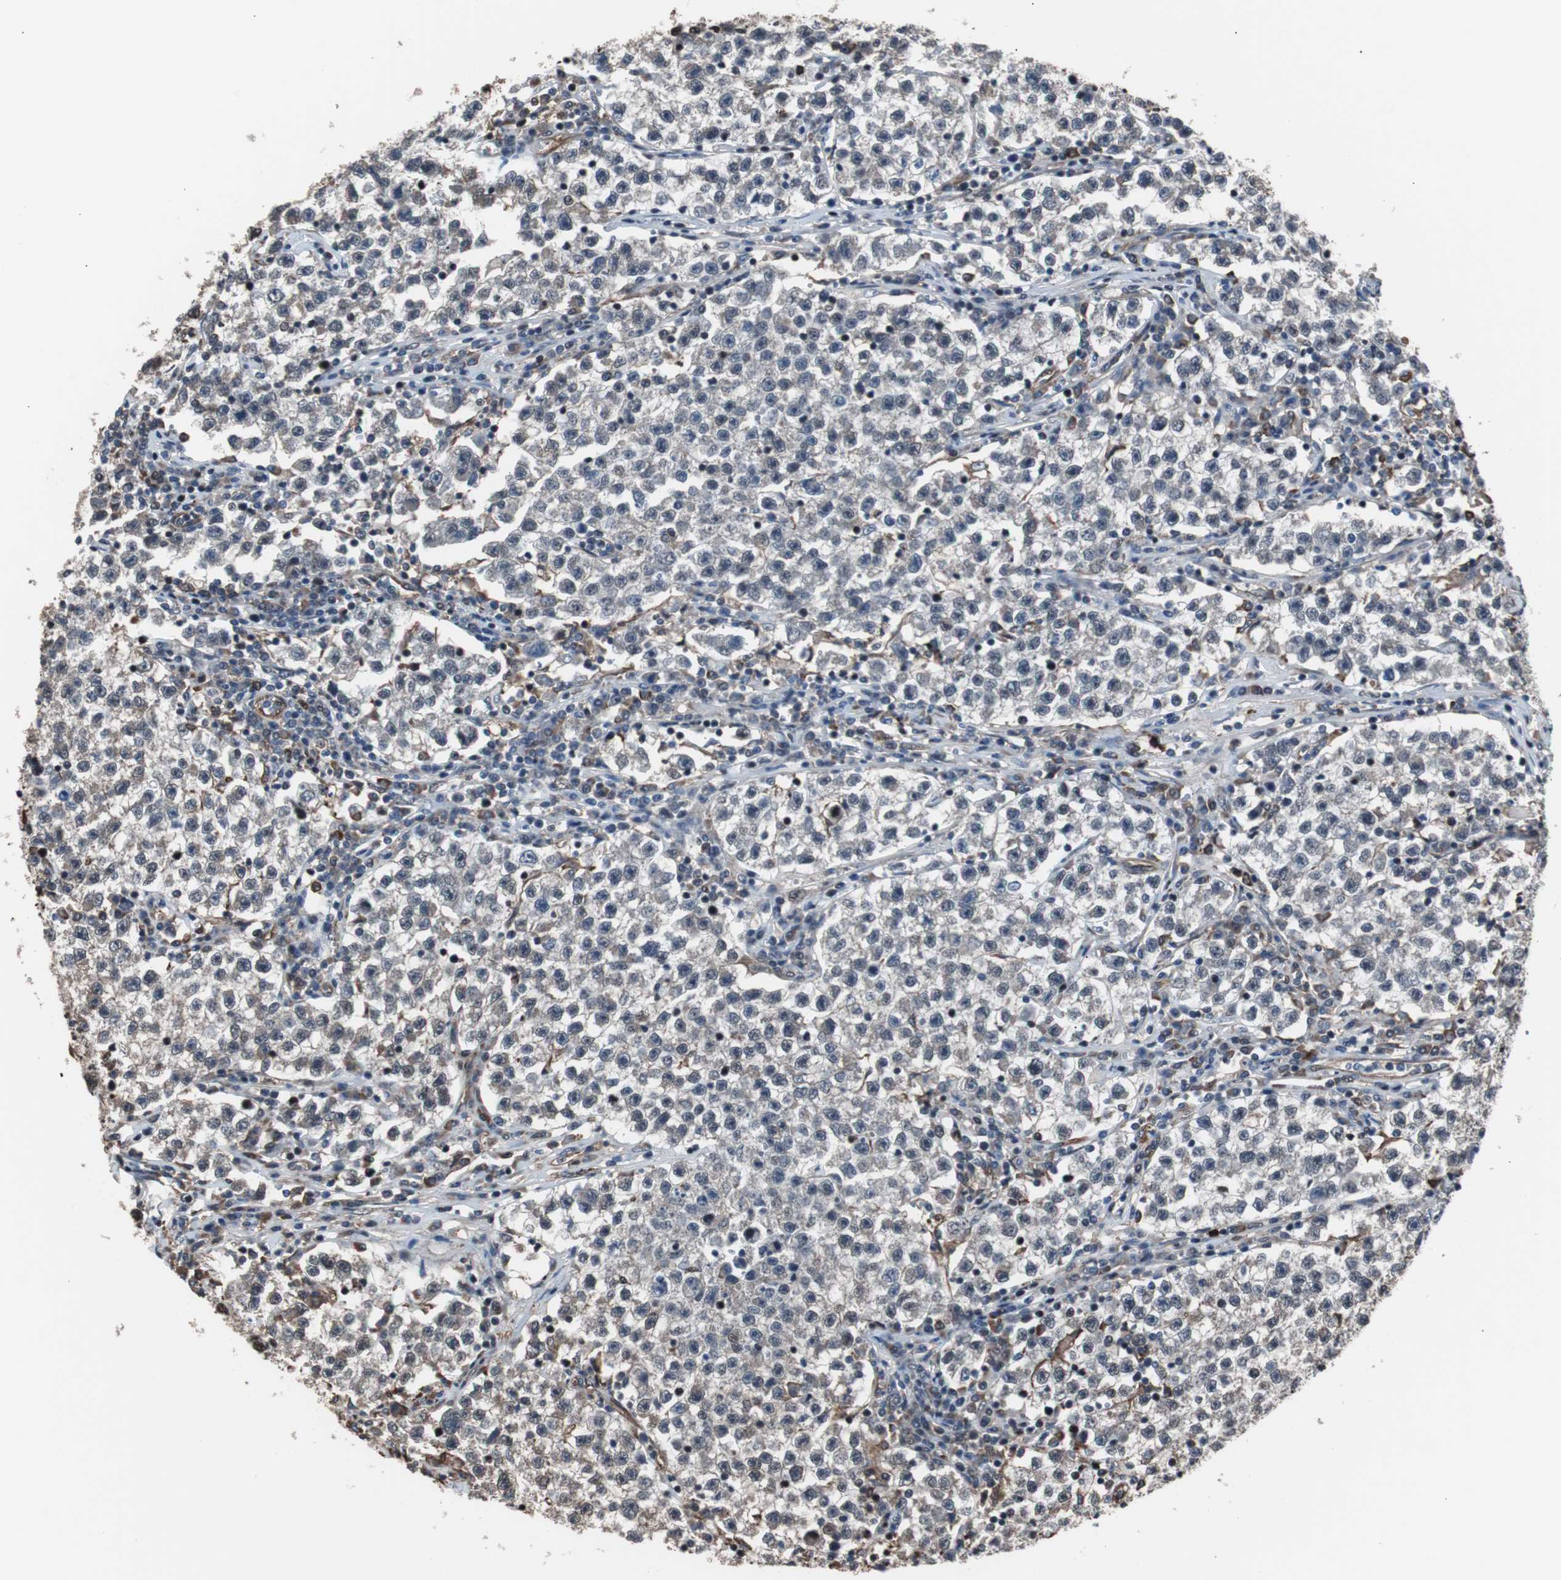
{"staining": {"intensity": "negative", "quantity": "none", "location": "none"}, "tissue": "testis cancer", "cell_type": "Tumor cells", "image_type": "cancer", "snomed": [{"axis": "morphology", "description": "Seminoma, NOS"}, {"axis": "topography", "description": "Testis"}], "caption": "Histopathology image shows no protein positivity in tumor cells of testis cancer tissue.", "gene": "POGZ", "patient": {"sex": "male", "age": 22}}